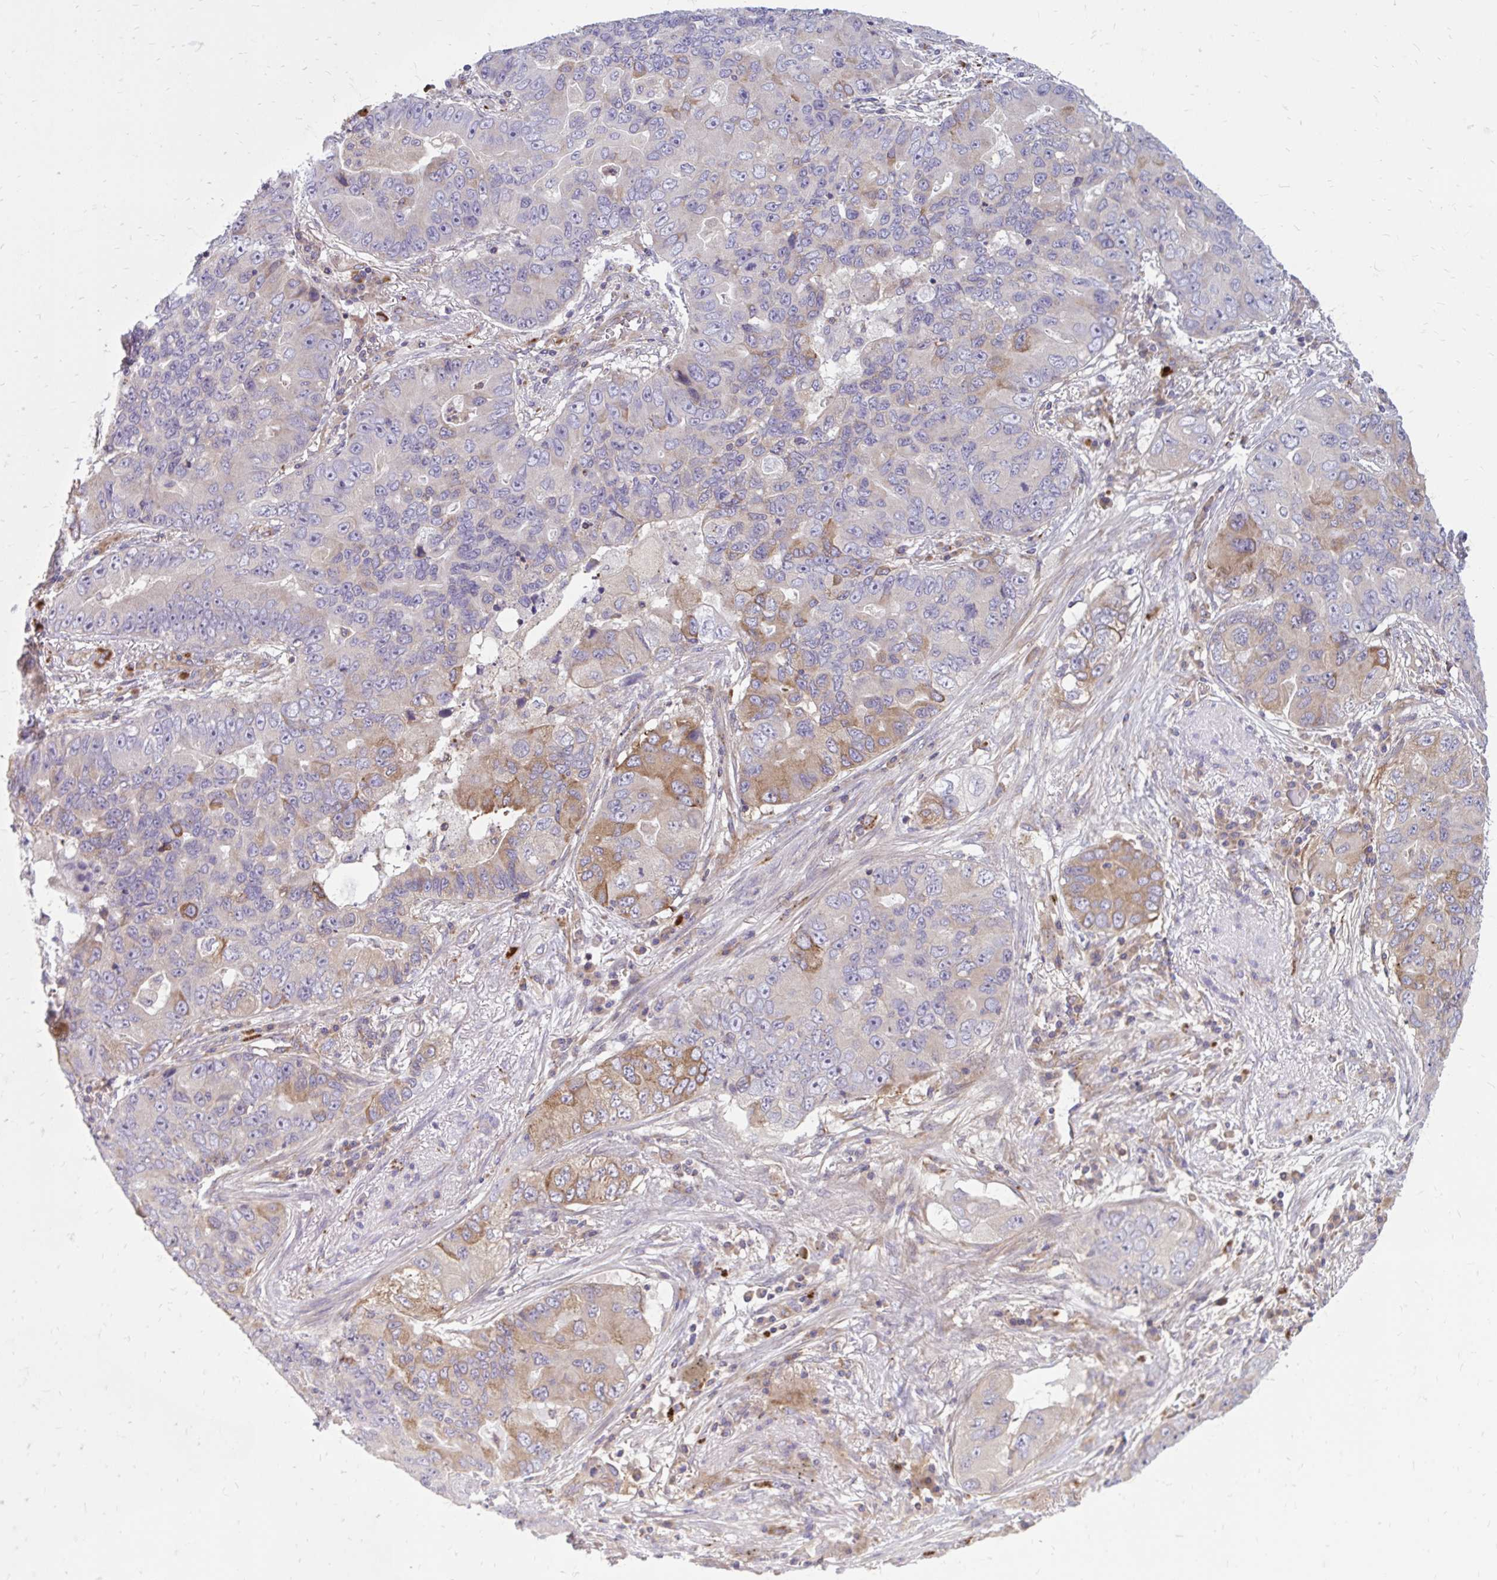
{"staining": {"intensity": "moderate", "quantity": "<25%", "location": "cytoplasmic/membranous"}, "tissue": "lung cancer", "cell_type": "Tumor cells", "image_type": "cancer", "snomed": [{"axis": "morphology", "description": "Adenocarcinoma, NOS"}, {"axis": "morphology", "description": "Adenocarcinoma, metastatic, NOS"}, {"axis": "topography", "description": "Lymph node"}, {"axis": "topography", "description": "Lung"}], "caption": "This is a micrograph of IHC staining of lung adenocarcinoma, which shows moderate positivity in the cytoplasmic/membranous of tumor cells.", "gene": "ASAP1", "patient": {"sex": "female", "age": 54}}